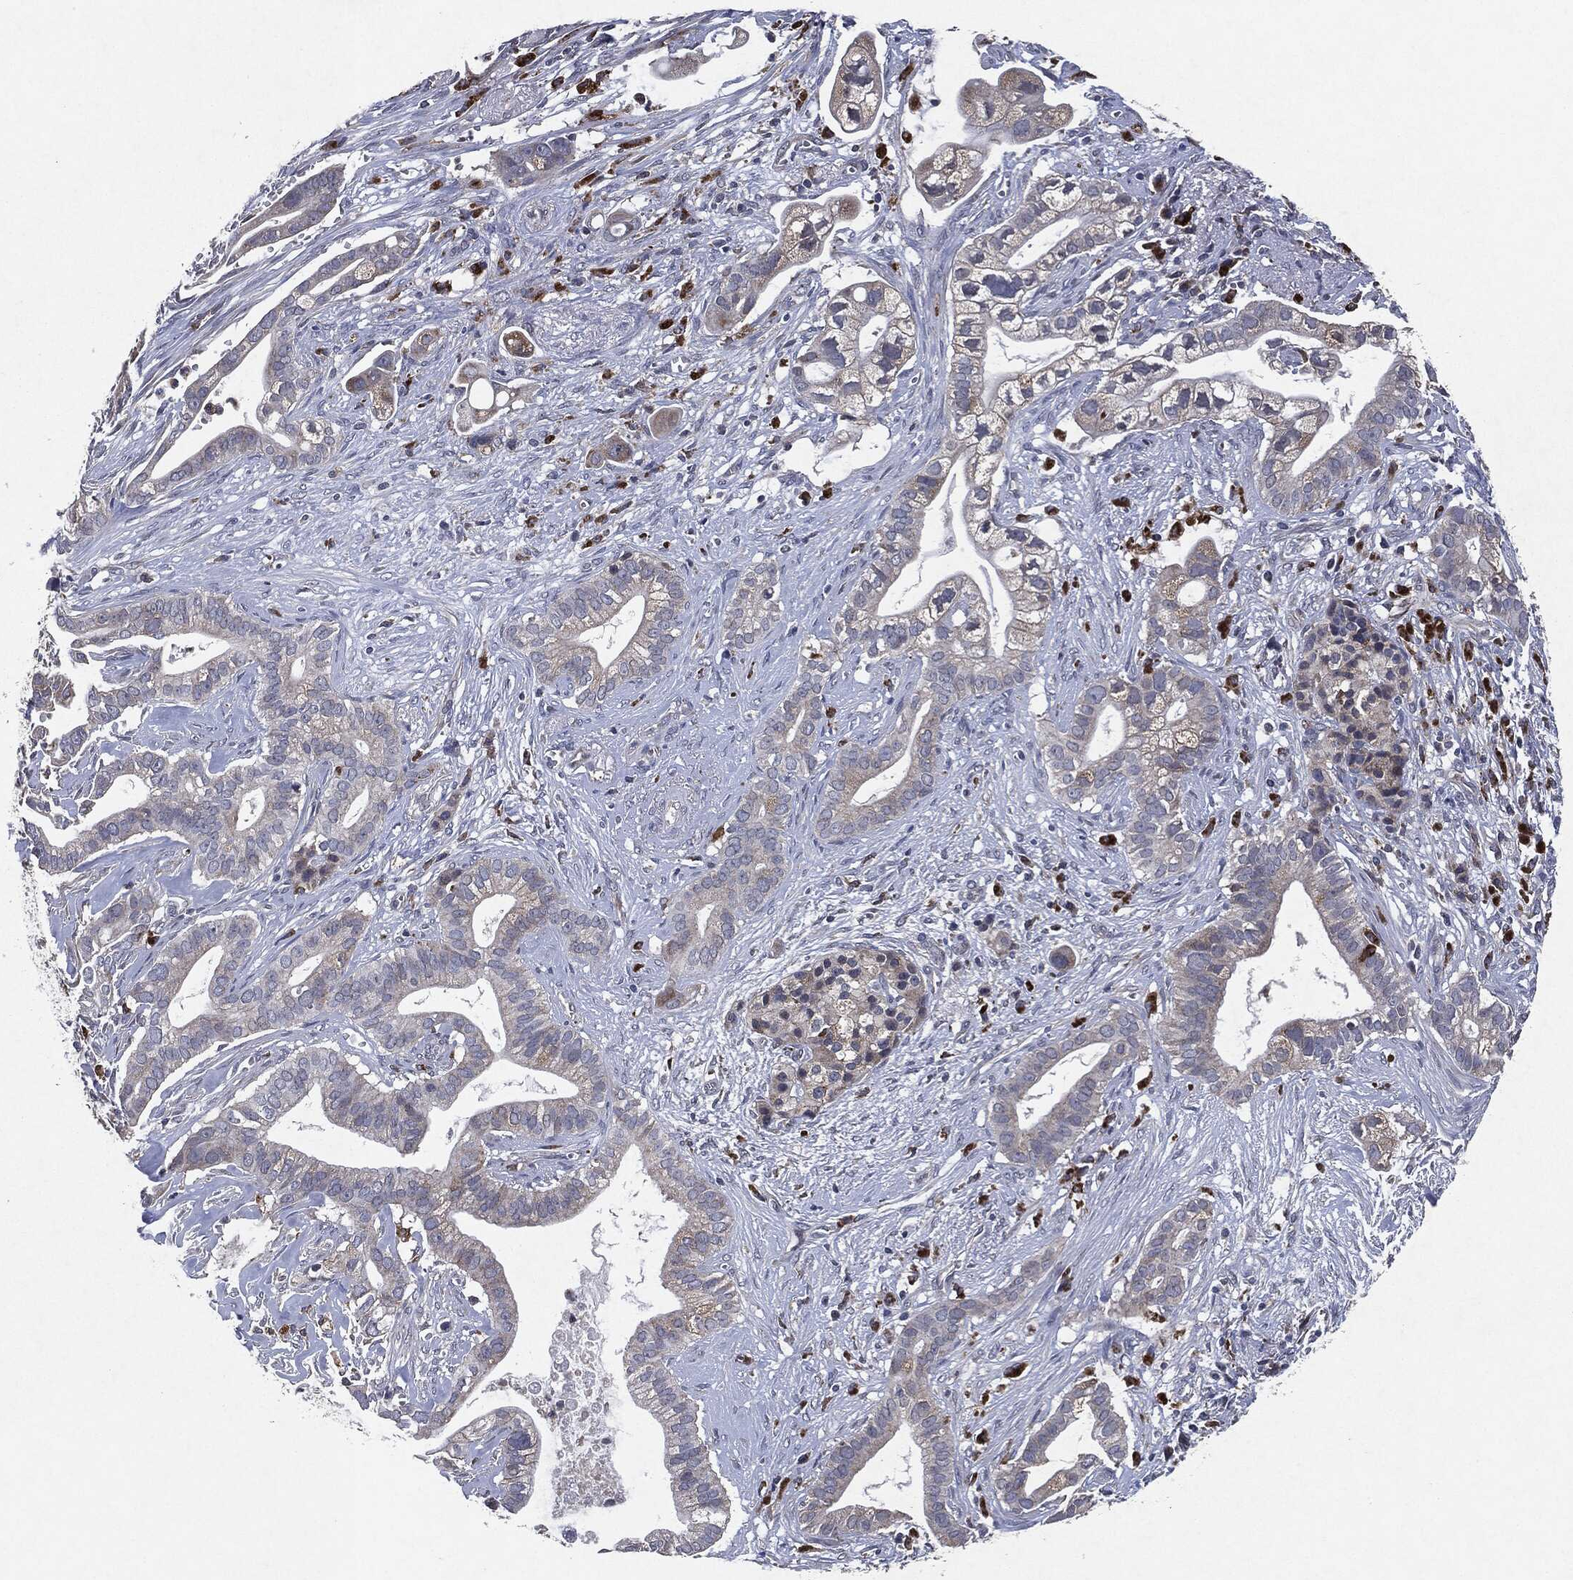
{"staining": {"intensity": "weak", "quantity": "25%-75%", "location": "cytoplasmic/membranous"}, "tissue": "pancreatic cancer", "cell_type": "Tumor cells", "image_type": "cancer", "snomed": [{"axis": "morphology", "description": "Adenocarcinoma, NOS"}, {"axis": "topography", "description": "Pancreas"}], "caption": "The histopathology image reveals immunohistochemical staining of pancreatic cancer (adenocarcinoma). There is weak cytoplasmic/membranous positivity is appreciated in about 25%-75% of tumor cells.", "gene": "SLC31A2", "patient": {"sex": "male", "age": 61}}